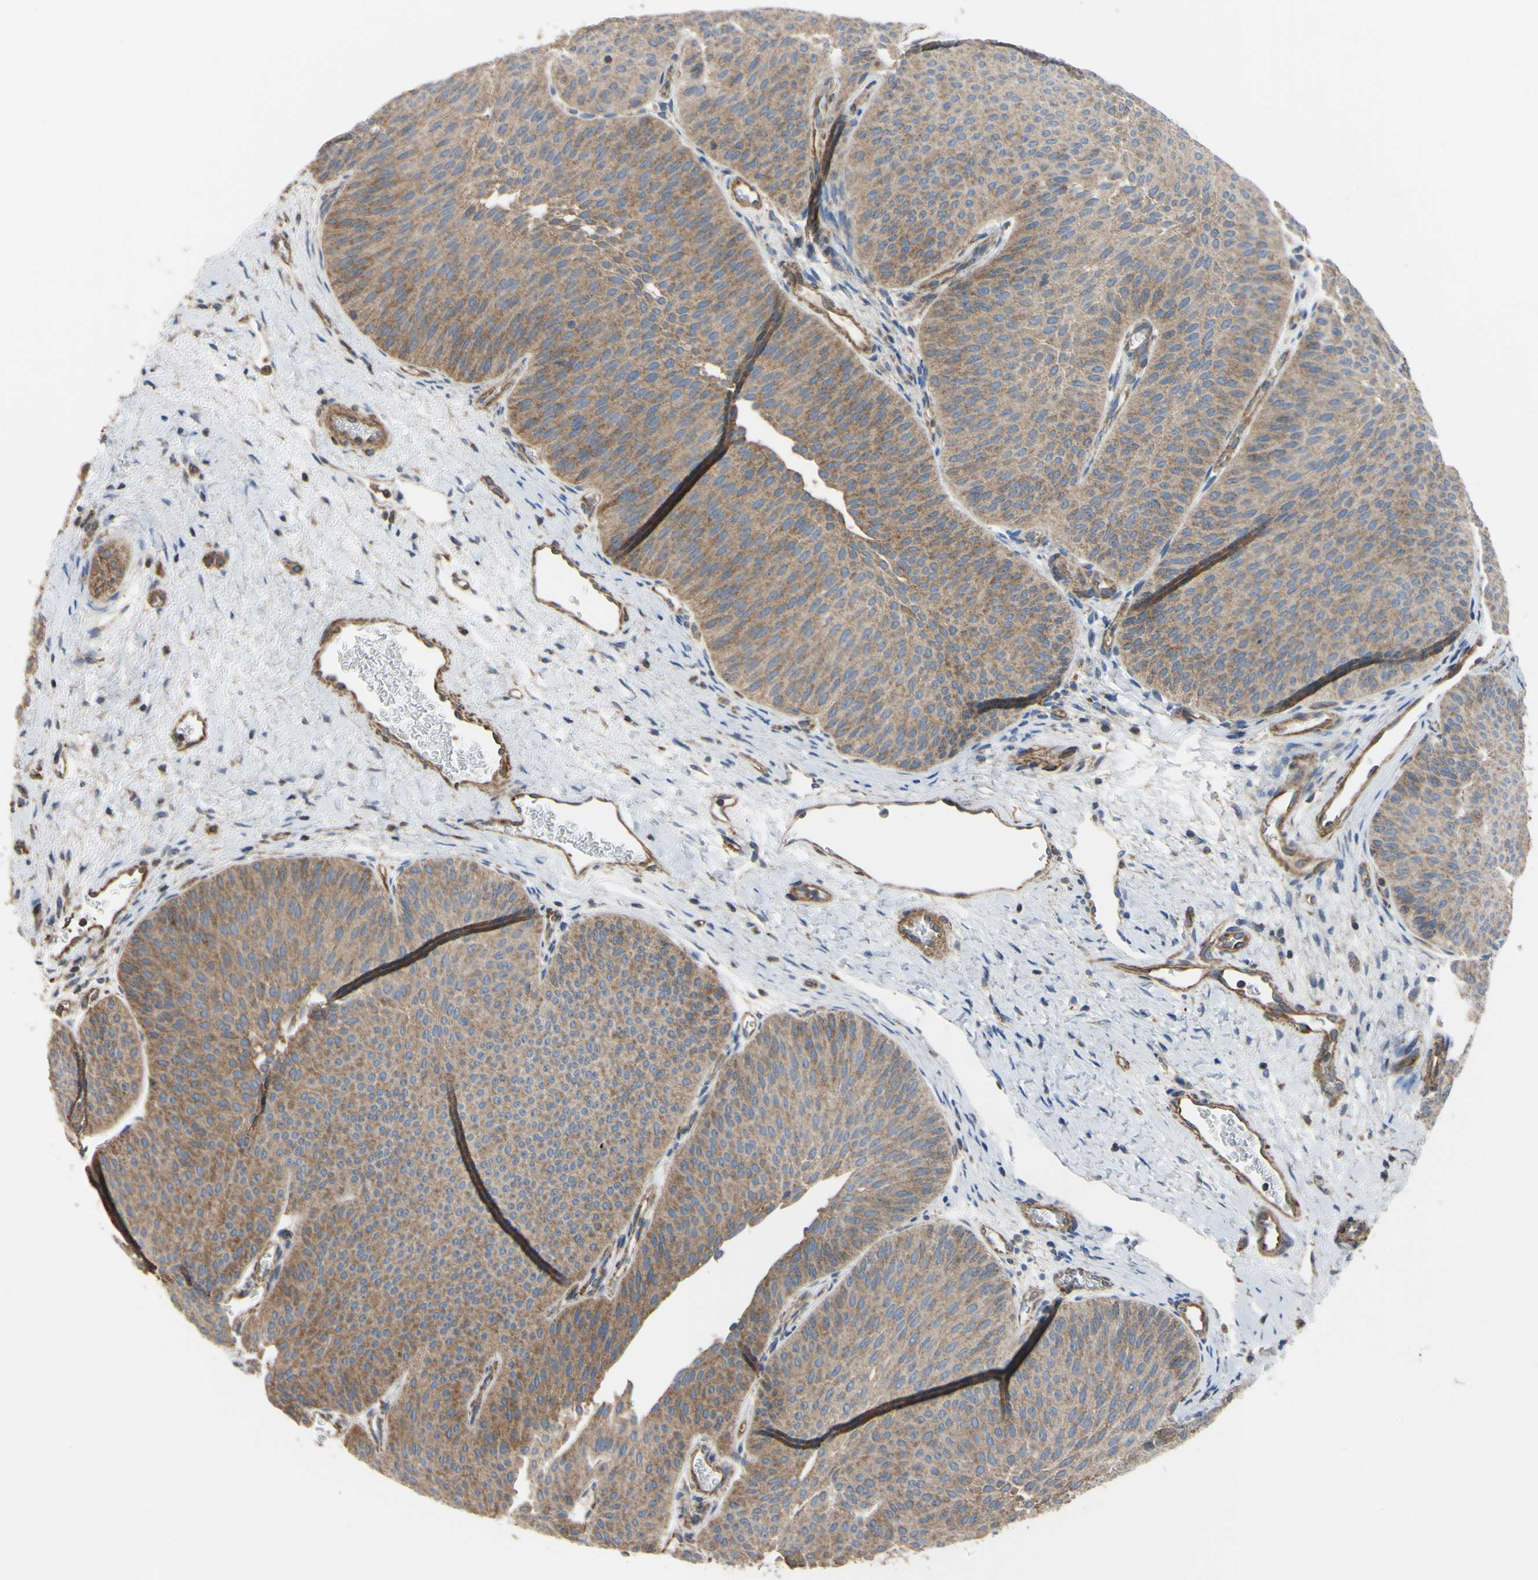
{"staining": {"intensity": "moderate", "quantity": ">75%", "location": "cytoplasmic/membranous"}, "tissue": "urothelial cancer", "cell_type": "Tumor cells", "image_type": "cancer", "snomed": [{"axis": "morphology", "description": "Urothelial carcinoma, Low grade"}, {"axis": "topography", "description": "Urinary bladder"}], "caption": "Protein staining reveals moderate cytoplasmic/membranous expression in approximately >75% of tumor cells in urothelial cancer.", "gene": "BECN1", "patient": {"sex": "female", "age": 60}}